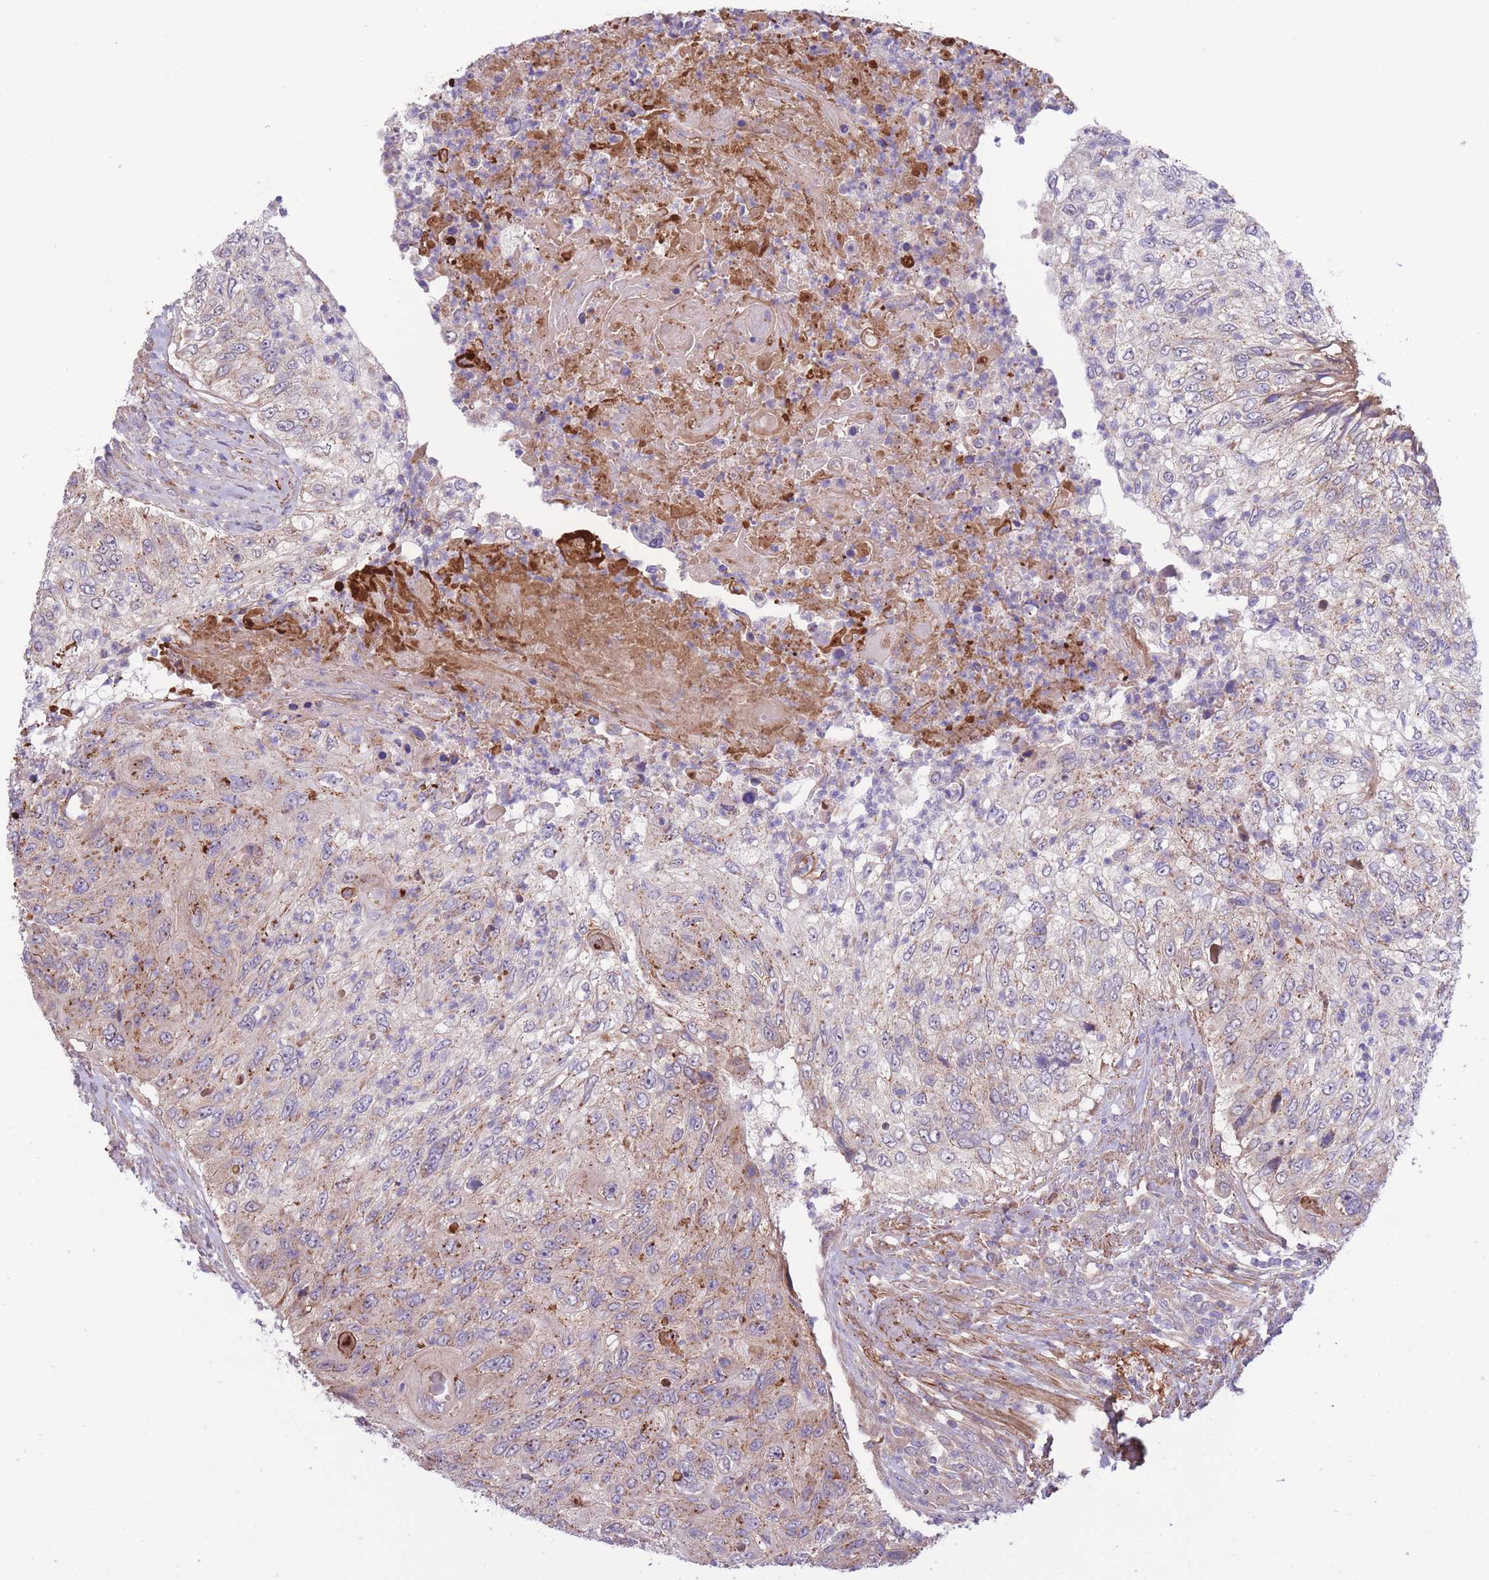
{"staining": {"intensity": "weak", "quantity": "25%-75%", "location": "cytoplasmic/membranous"}, "tissue": "urothelial cancer", "cell_type": "Tumor cells", "image_type": "cancer", "snomed": [{"axis": "morphology", "description": "Urothelial carcinoma, High grade"}, {"axis": "topography", "description": "Urinary bladder"}], "caption": "Immunohistochemistry of human urothelial cancer exhibits low levels of weak cytoplasmic/membranous positivity in approximately 25%-75% of tumor cells. The staining was performed using DAB to visualize the protein expression in brown, while the nuclei were stained in blue with hematoxylin (Magnification: 20x).", "gene": "ATP13A2", "patient": {"sex": "female", "age": 60}}